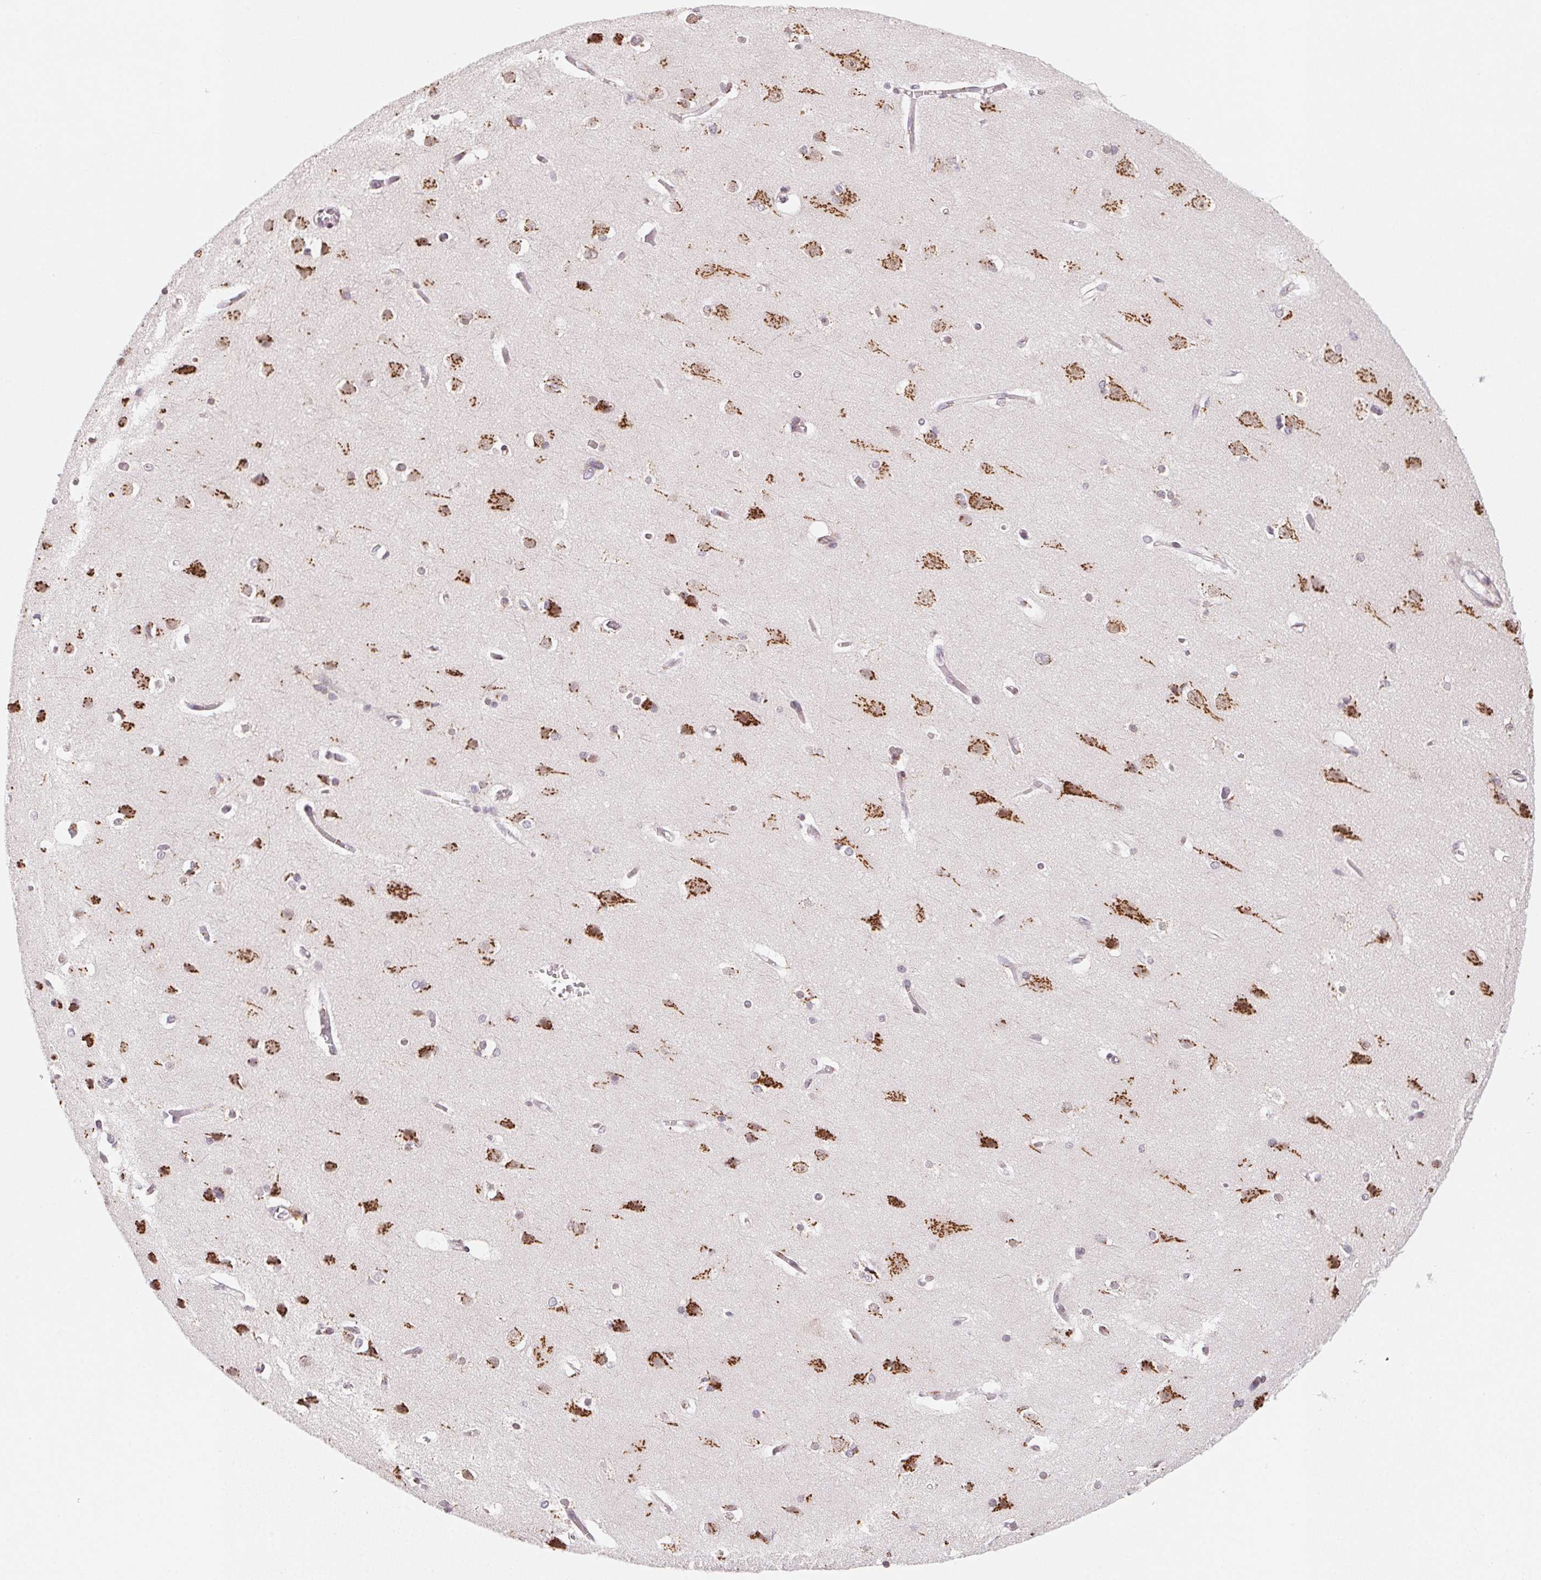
{"staining": {"intensity": "weak", "quantity": "25%-75%", "location": "cytoplasmic/membranous"}, "tissue": "cerebral cortex", "cell_type": "Endothelial cells", "image_type": "normal", "snomed": [{"axis": "morphology", "description": "Normal tissue, NOS"}, {"axis": "topography", "description": "Cerebral cortex"}], "caption": "This photomicrograph demonstrates benign cerebral cortex stained with immunohistochemistry to label a protein in brown. The cytoplasmic/membranous of endothelial cells show weak positivity for the protein. Nuclei are counter-stained blue.", "gene": "RAB22A", "patient": {"sex": "male", "age": 37}}